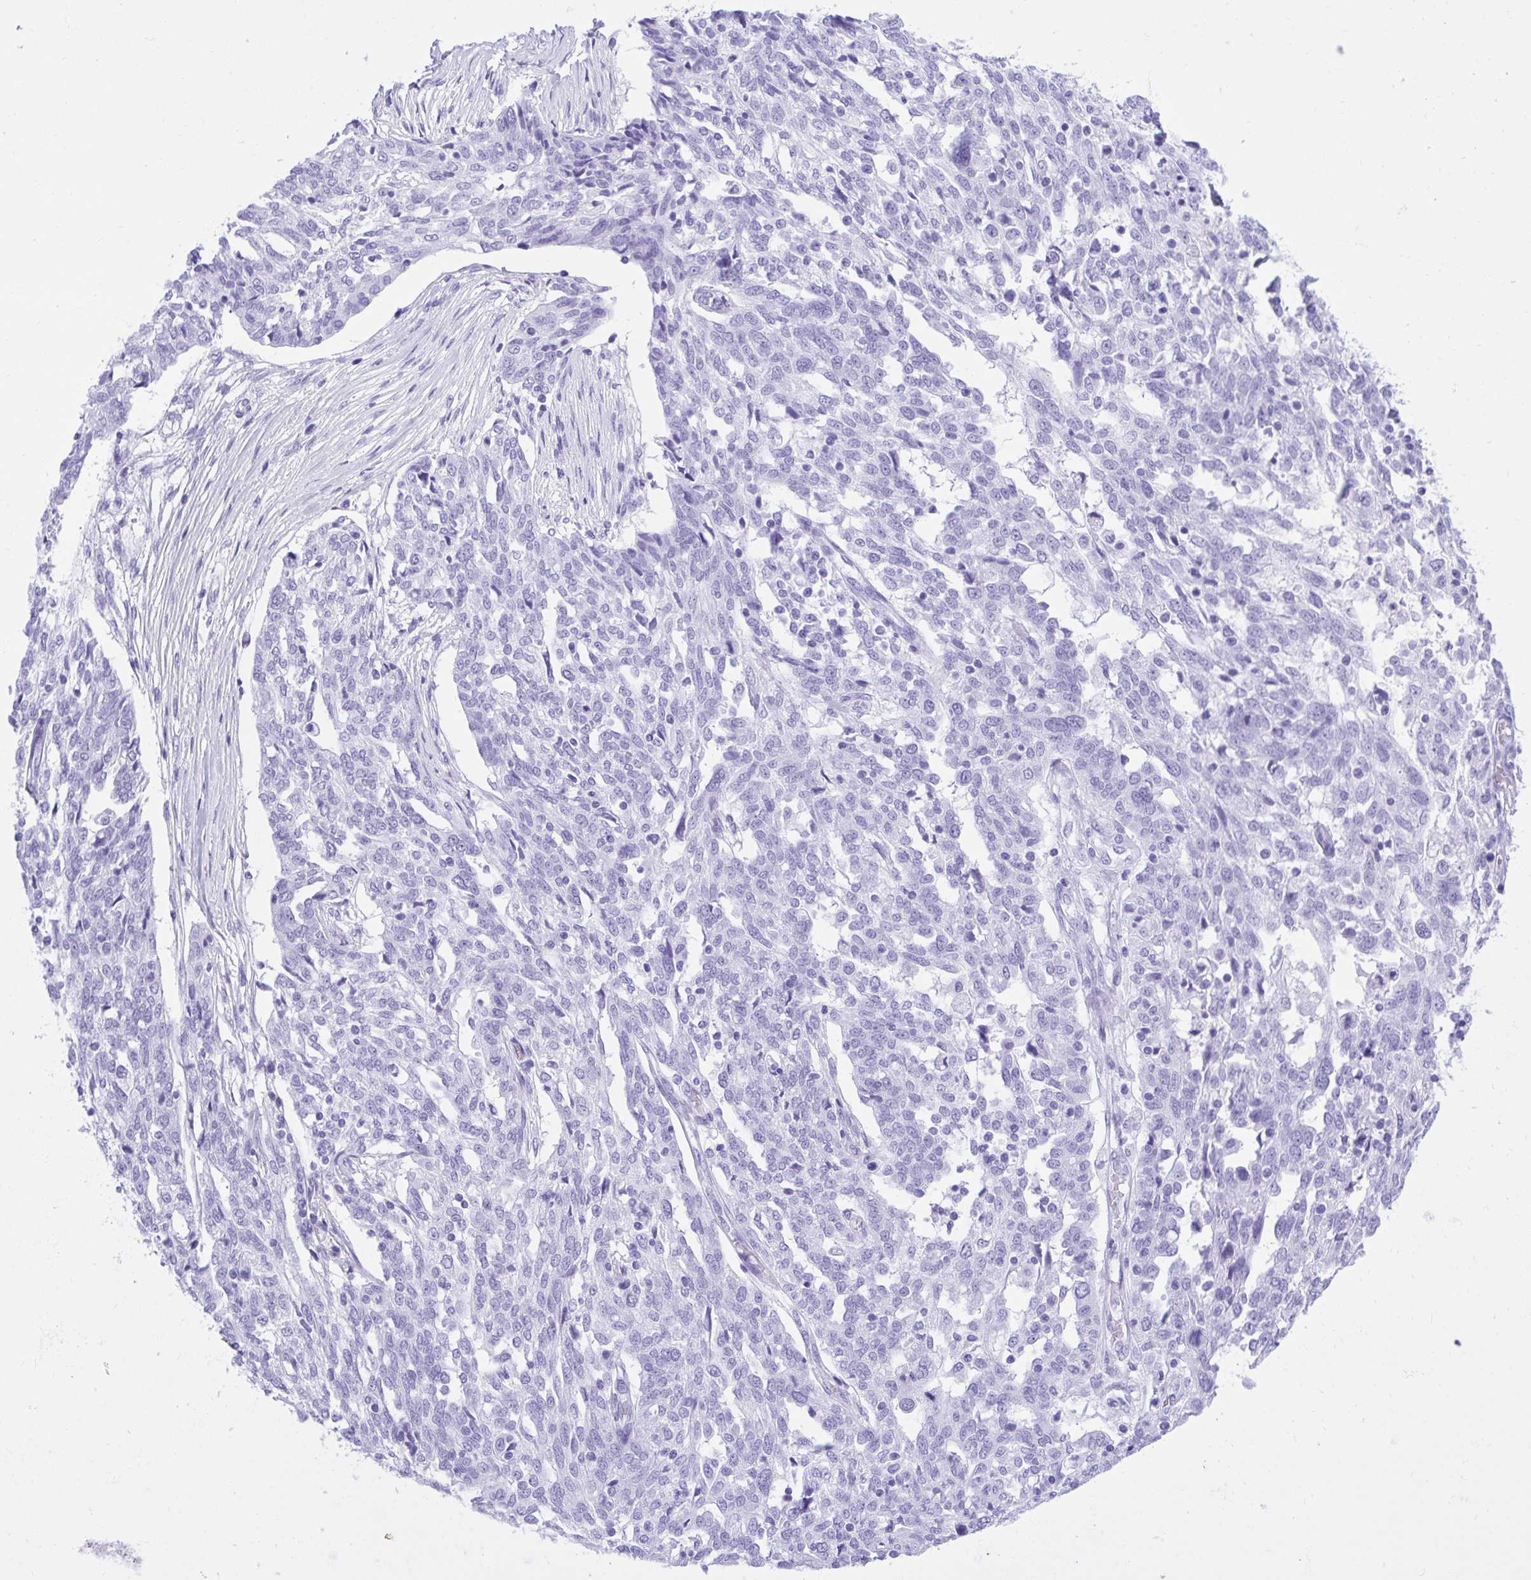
{"staining": {"intensity": "negative", "quantity": "none", "location": "none"}, "tissue": "ovarian cancer", "cell_type": "Tumor cells", "image_type": "cancer", "snomed": [{"axis": "morphology", "description": "Cystadenocarcinoma, serous, NOS"}, {"axis": "topography", "description": "Ovary"}], "caption": "Photomicrograph shows no significant protein staining in tumor cells of ovarian cancer.", "gene": "TLN2", "patient": {"sex": "female", "age": 67}}